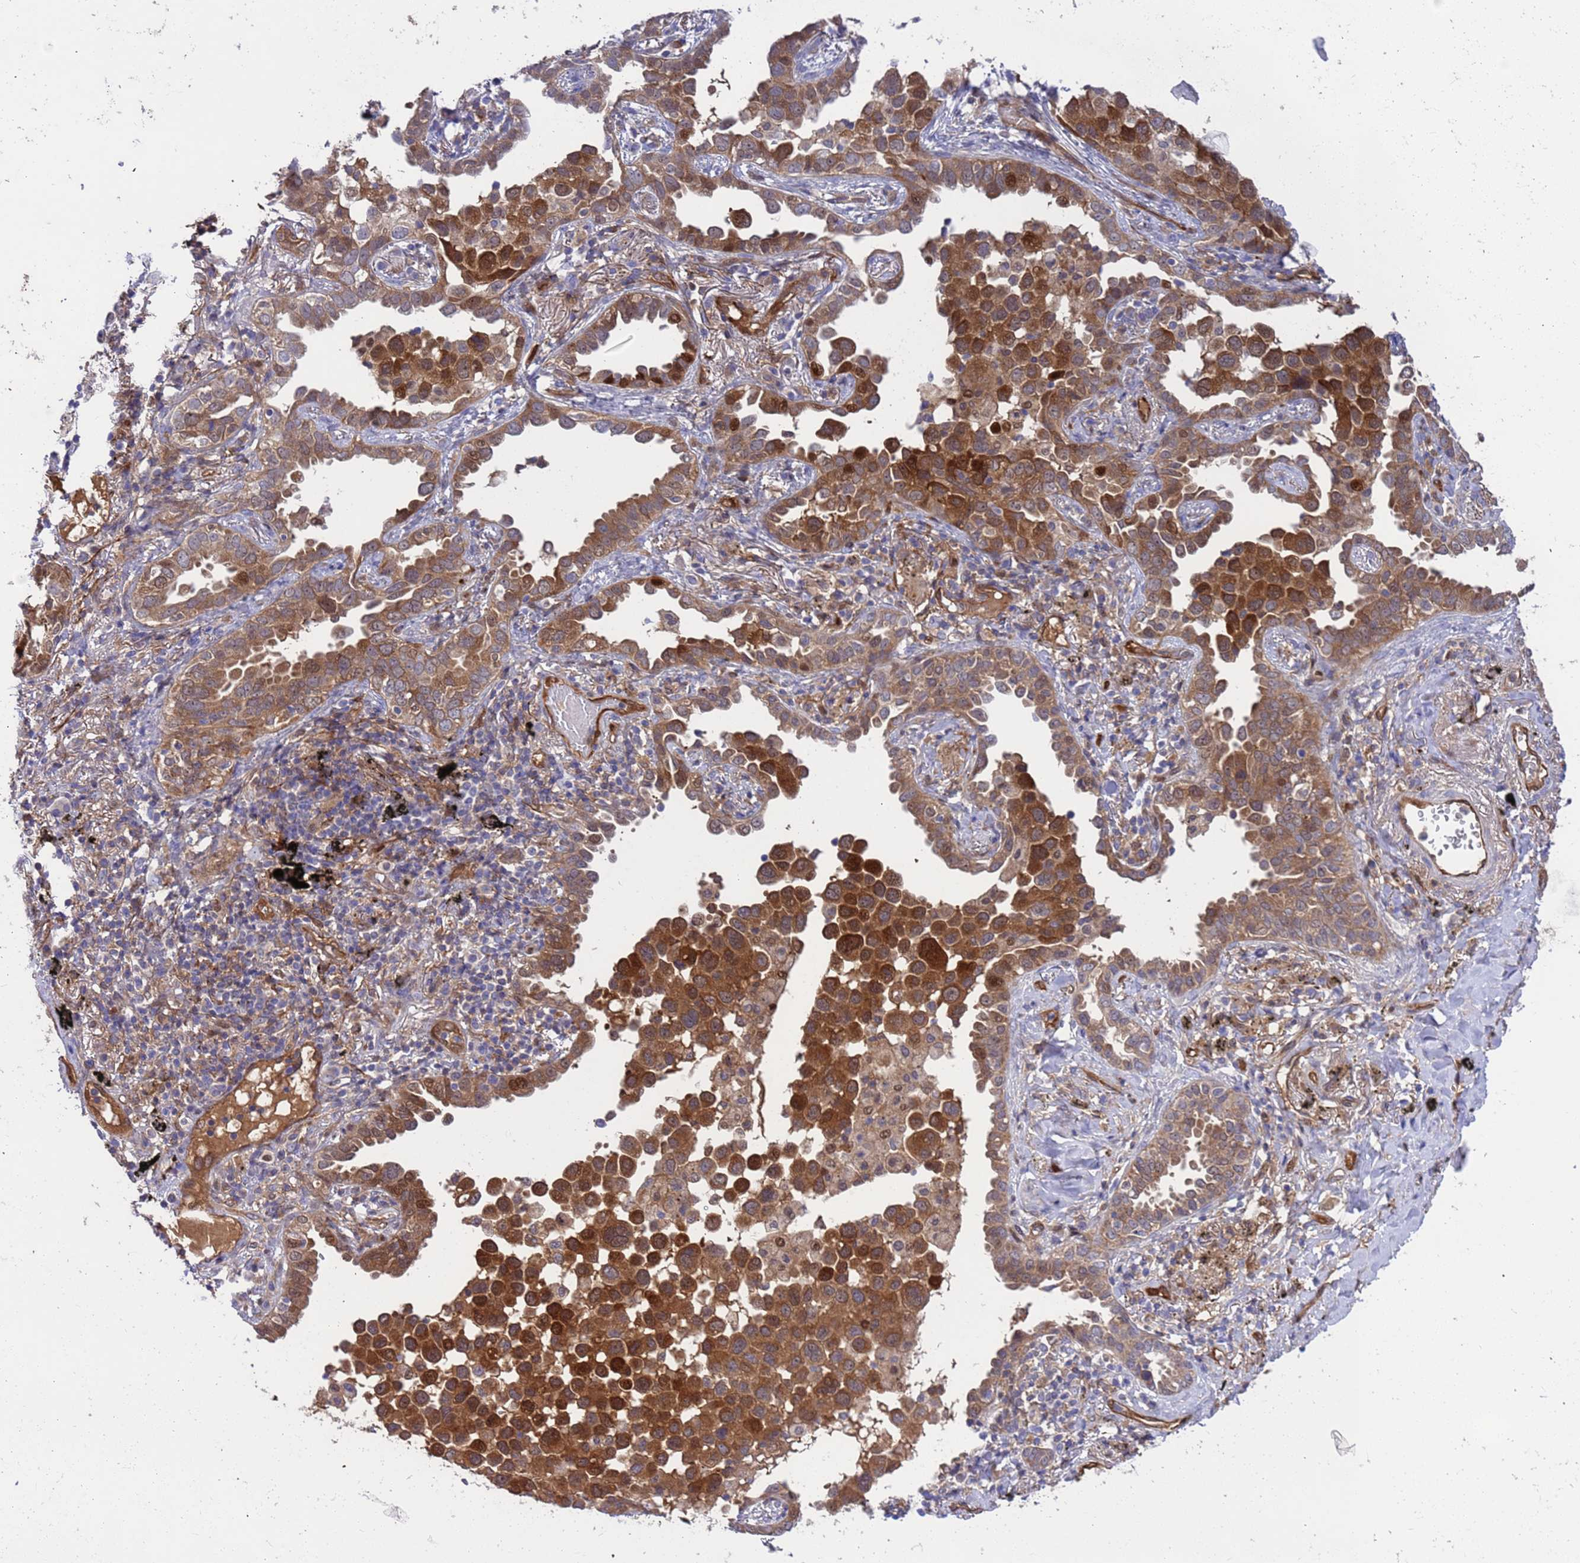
{"staining": {"intensity": "moderate", "quantity": ">75%", "location": "cytoplasmic/membranous,nuclear"}, "tissue": "lung cancer", "cell_type": "Tumor cells", "image_type": "cancer", "snomed": [{"axis": "morphology", "description": "Adenocarcinoma, NOS"}, {"axis": "topography", "description": "Lung"}], "caption": "The photomicrograph reveals staining of lung cancer, revealing moderate cytoplasmic/membranous and nuclear protein positivity (brown color) within tumor cells. Immunohistochemistry stains the protein in brown and the nuclei are stained blue.", "gene": "FOXRED1", "patient": {"sex": "male", "age": 67}}